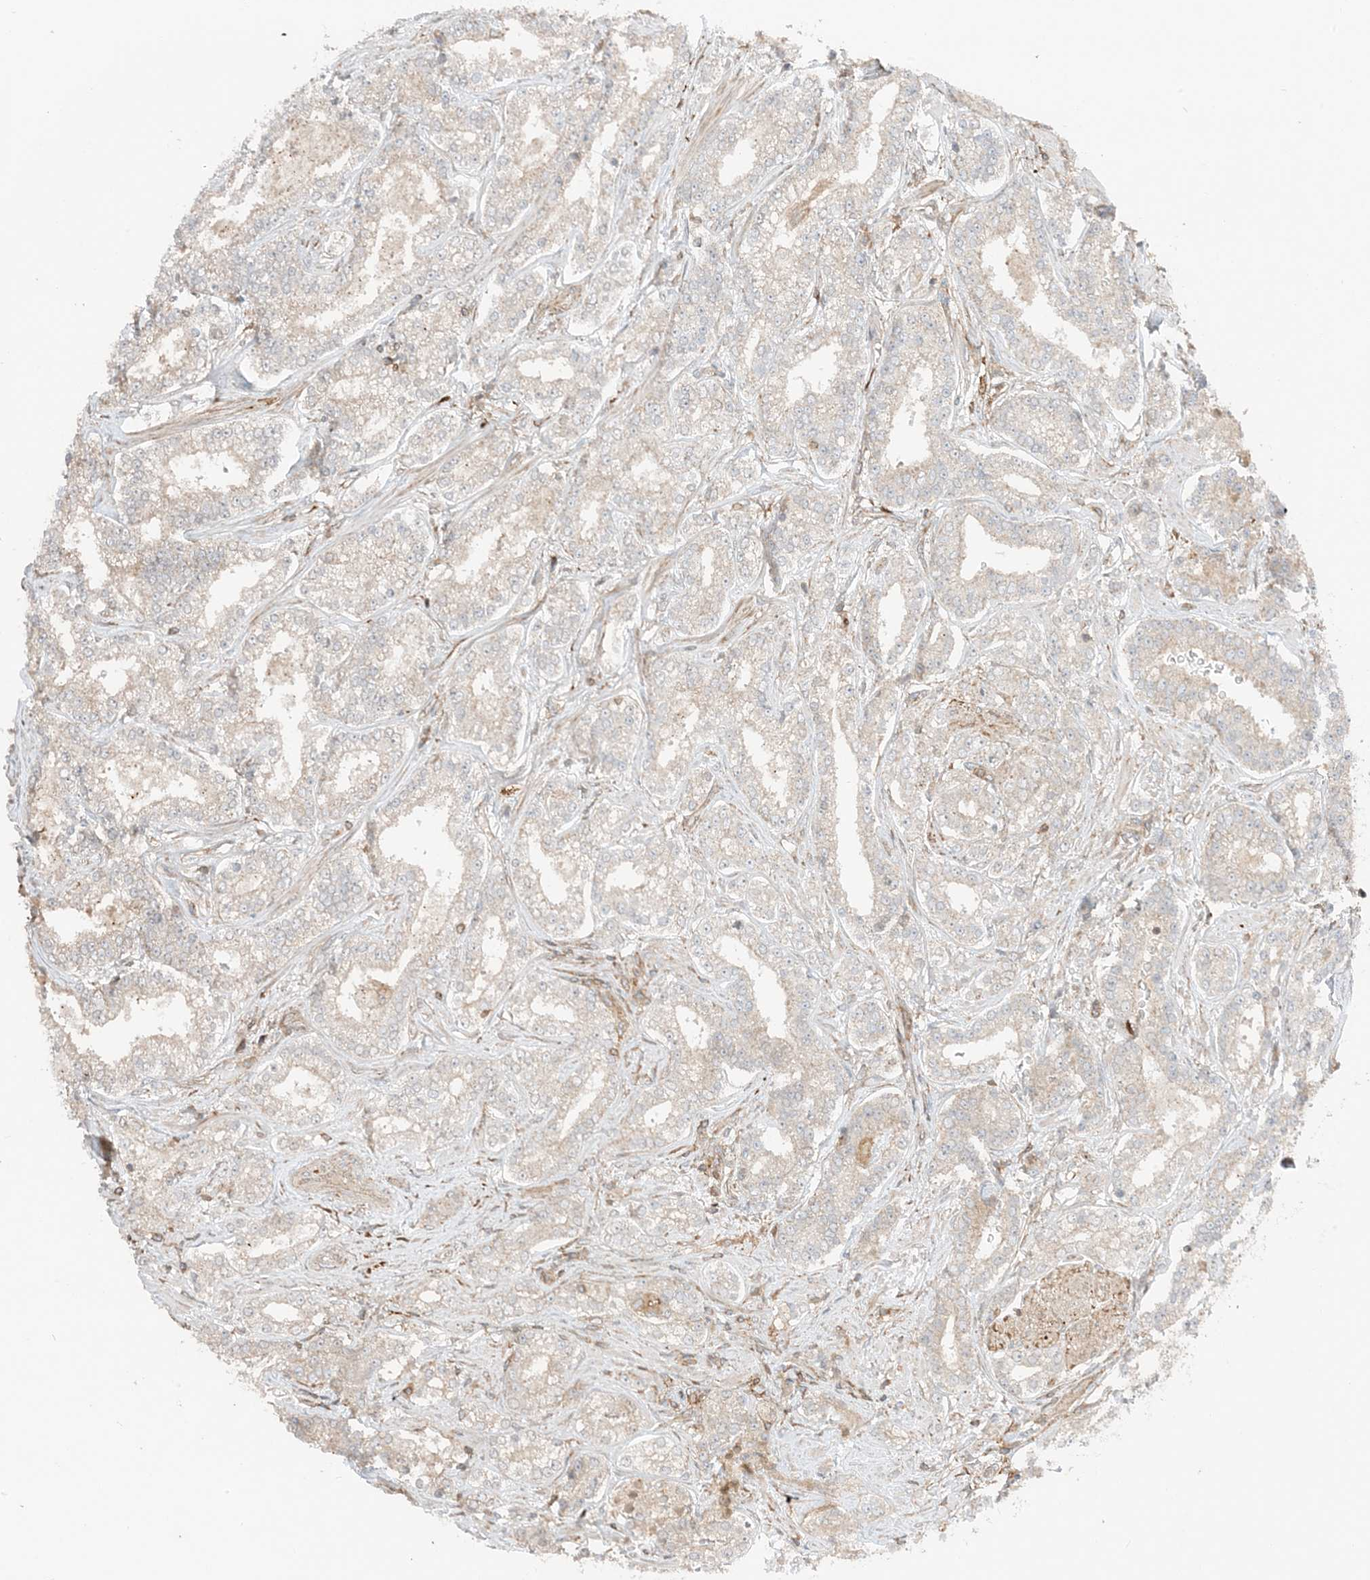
{"staining": {"intensity": "negative", "quantity": "none", "location": "none"}, "tissue": "prostate cancer", "cell_type": "Tumor cells", "image_type": "cancer", "snomed": [{"axis": "morphology", "description": "Normal tissue, NOS"}, {"axis": "morphology", "description": "Adenocarcinoma, High grade"}, {"axis": "topography", "description": "Prostate"}], "caption": "A micrograph of human prostate adenocarcinoma (high-grade) is negative for staining in tumor cells.", "gene": "SLC25A12", "patient": {"sex": "male", "age": 83}}